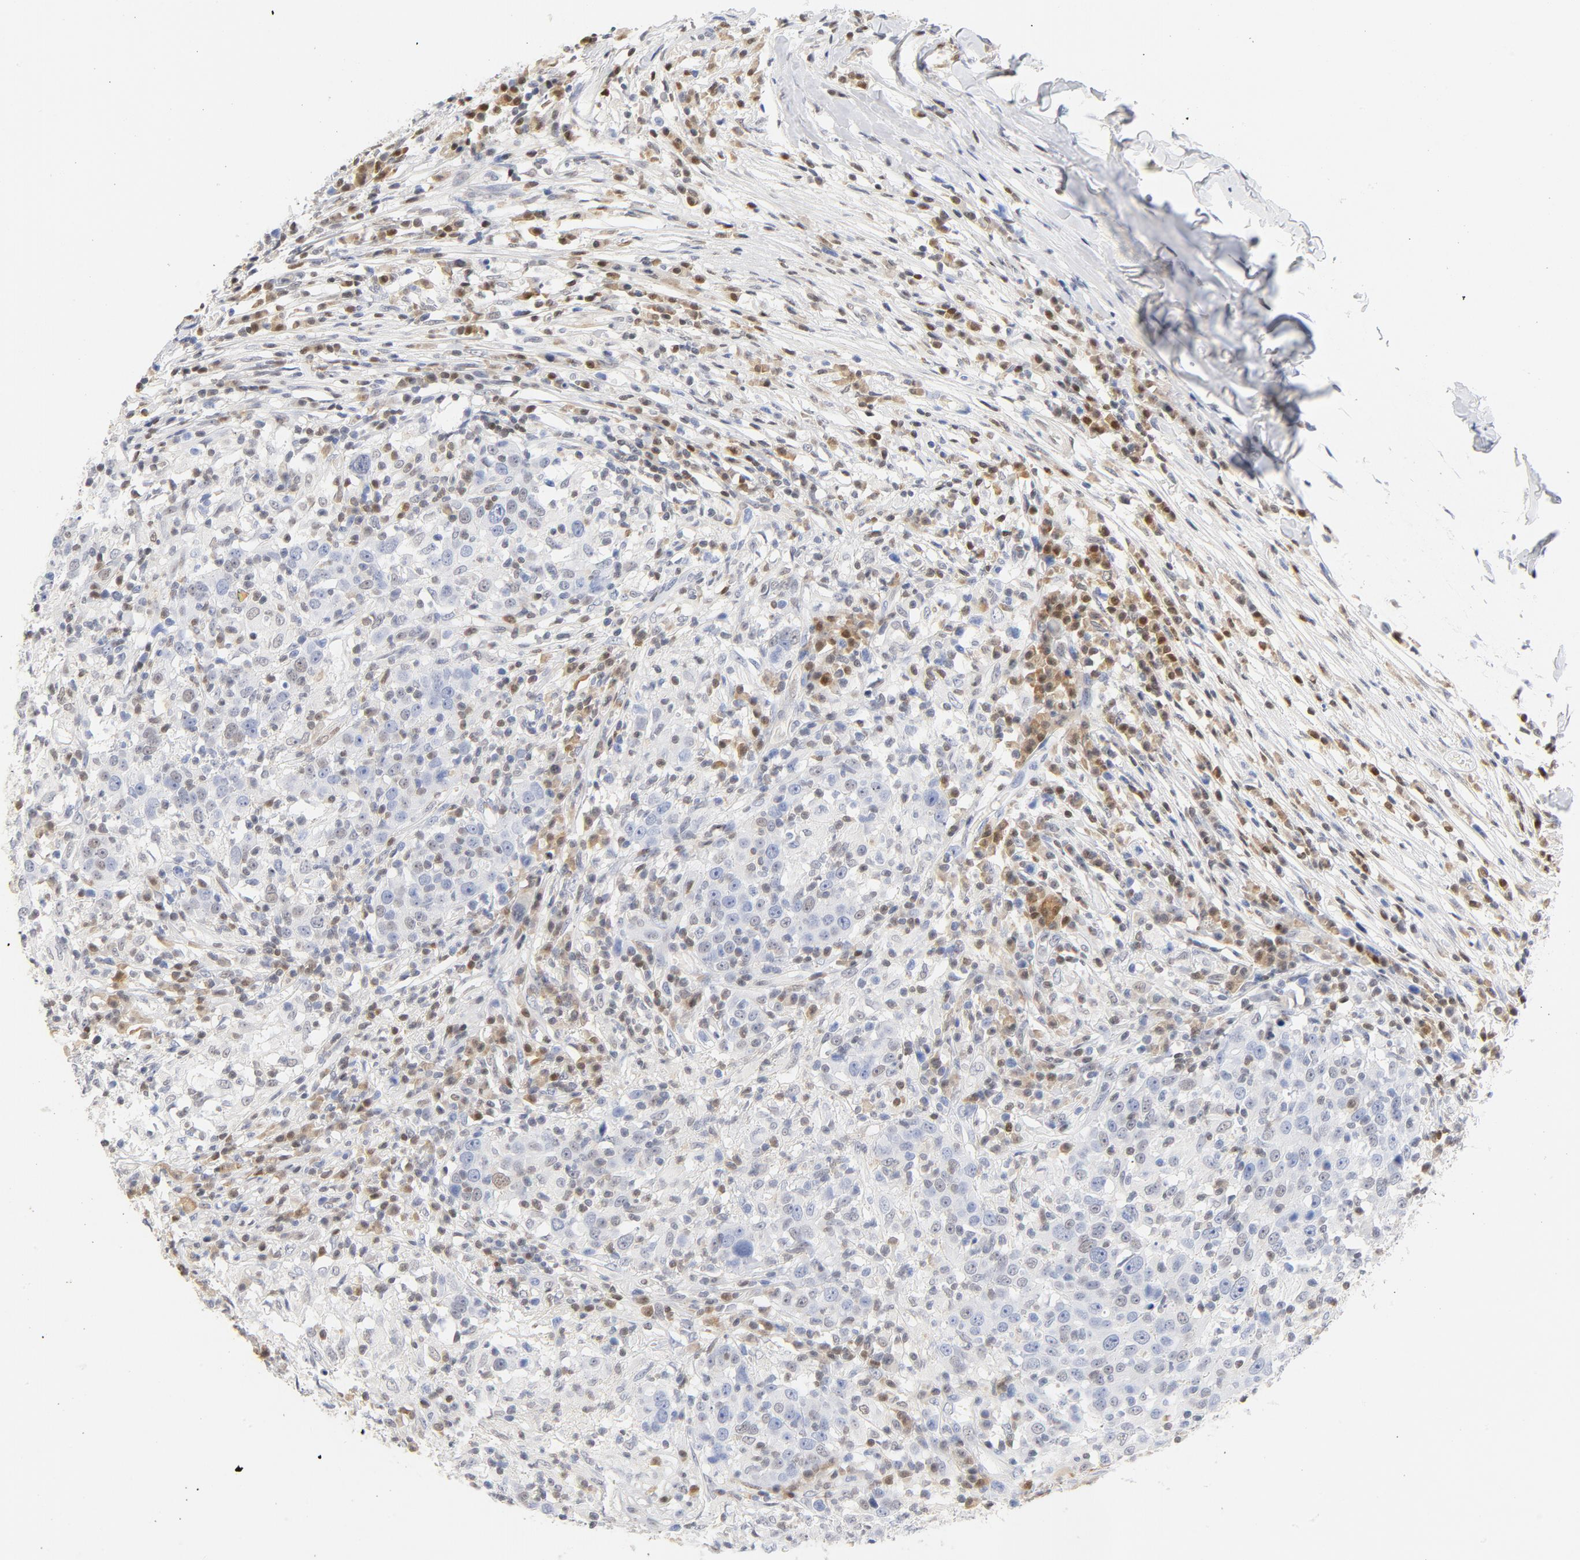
{"staining": {"intensity": "weak", "quantity": "<25%", "location": "cytoplasmic/membranous"}, "tissue": "head and neck cancer", "cell_type": "Tumor cells", "image_type": "cancer", "snomed": [{"axis": "morphology", "description": "Adenocarcinoma, NOS"}, {"axis": "topography", "description": "Salivary gland"}, {"axis": "topography", "description": "Head-Neck"}], "caption": "Immunohistochemistry (IHC) of head and neck cancer displays no staining in tumor cells.", "gene": "CDKN1B", "patient": {"sex": "female", "age": 65}}